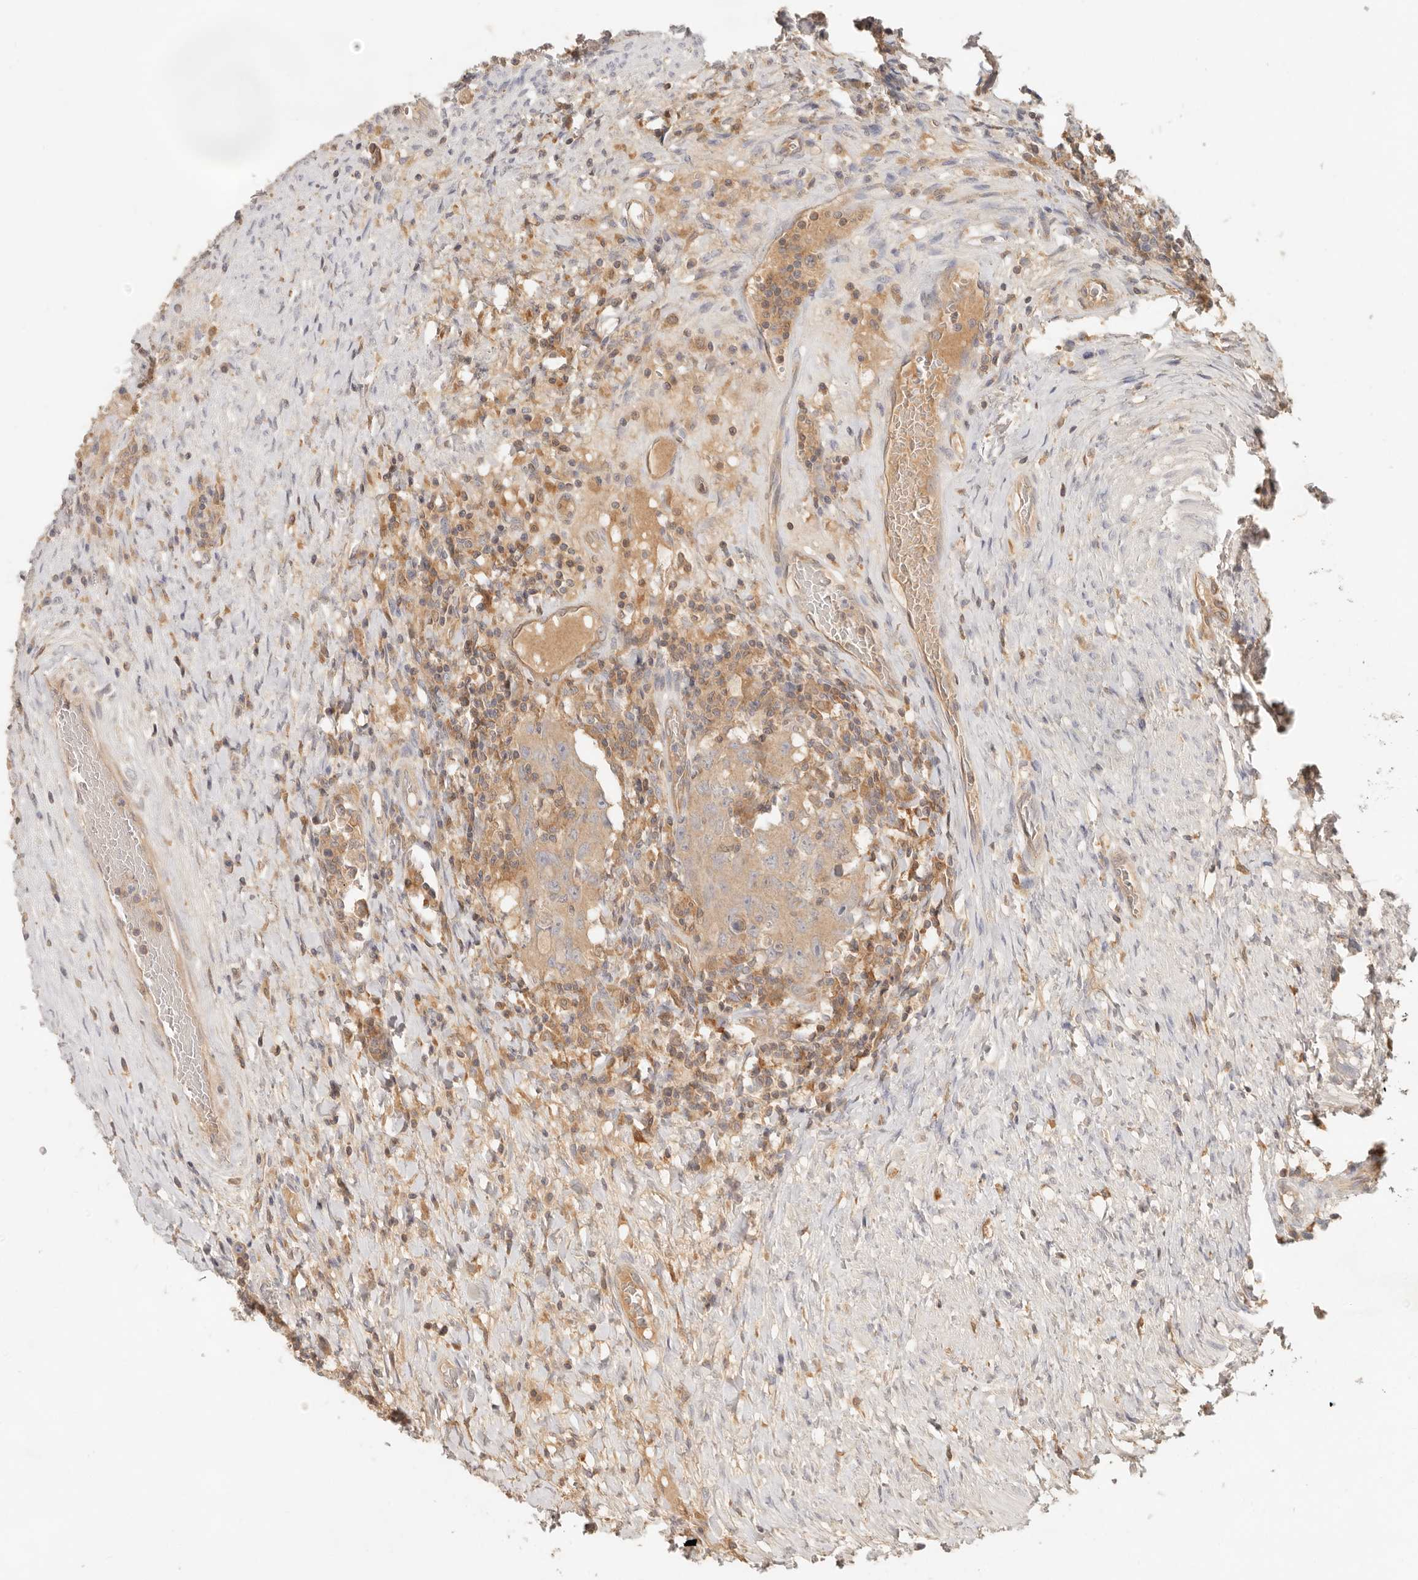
{"staining": {"intensity": "weak", "quantity": ">75%", "location": "cytoplasmic/membranous"}, "tissue": "testis cancer", "cell_type": "Tumor cells", "image_type": "cancer", "snomed": [{"axis": "morphology", "description": "Carcinoma, Embryonal, NOS"}, {"axis": "topography", "description": "Testis"}], "caption": "This micrograph demonstrates testis cancer (embryonal carcinoma) stained with immunohistochemistry to label a protein in brown. The cytoplasmic/membranous of tumor cells show weak positivity for the protein. Nuclei are counter-stained blue.", "gene": "NECAP2", "patient": {"sex": "male", "age": 26}}